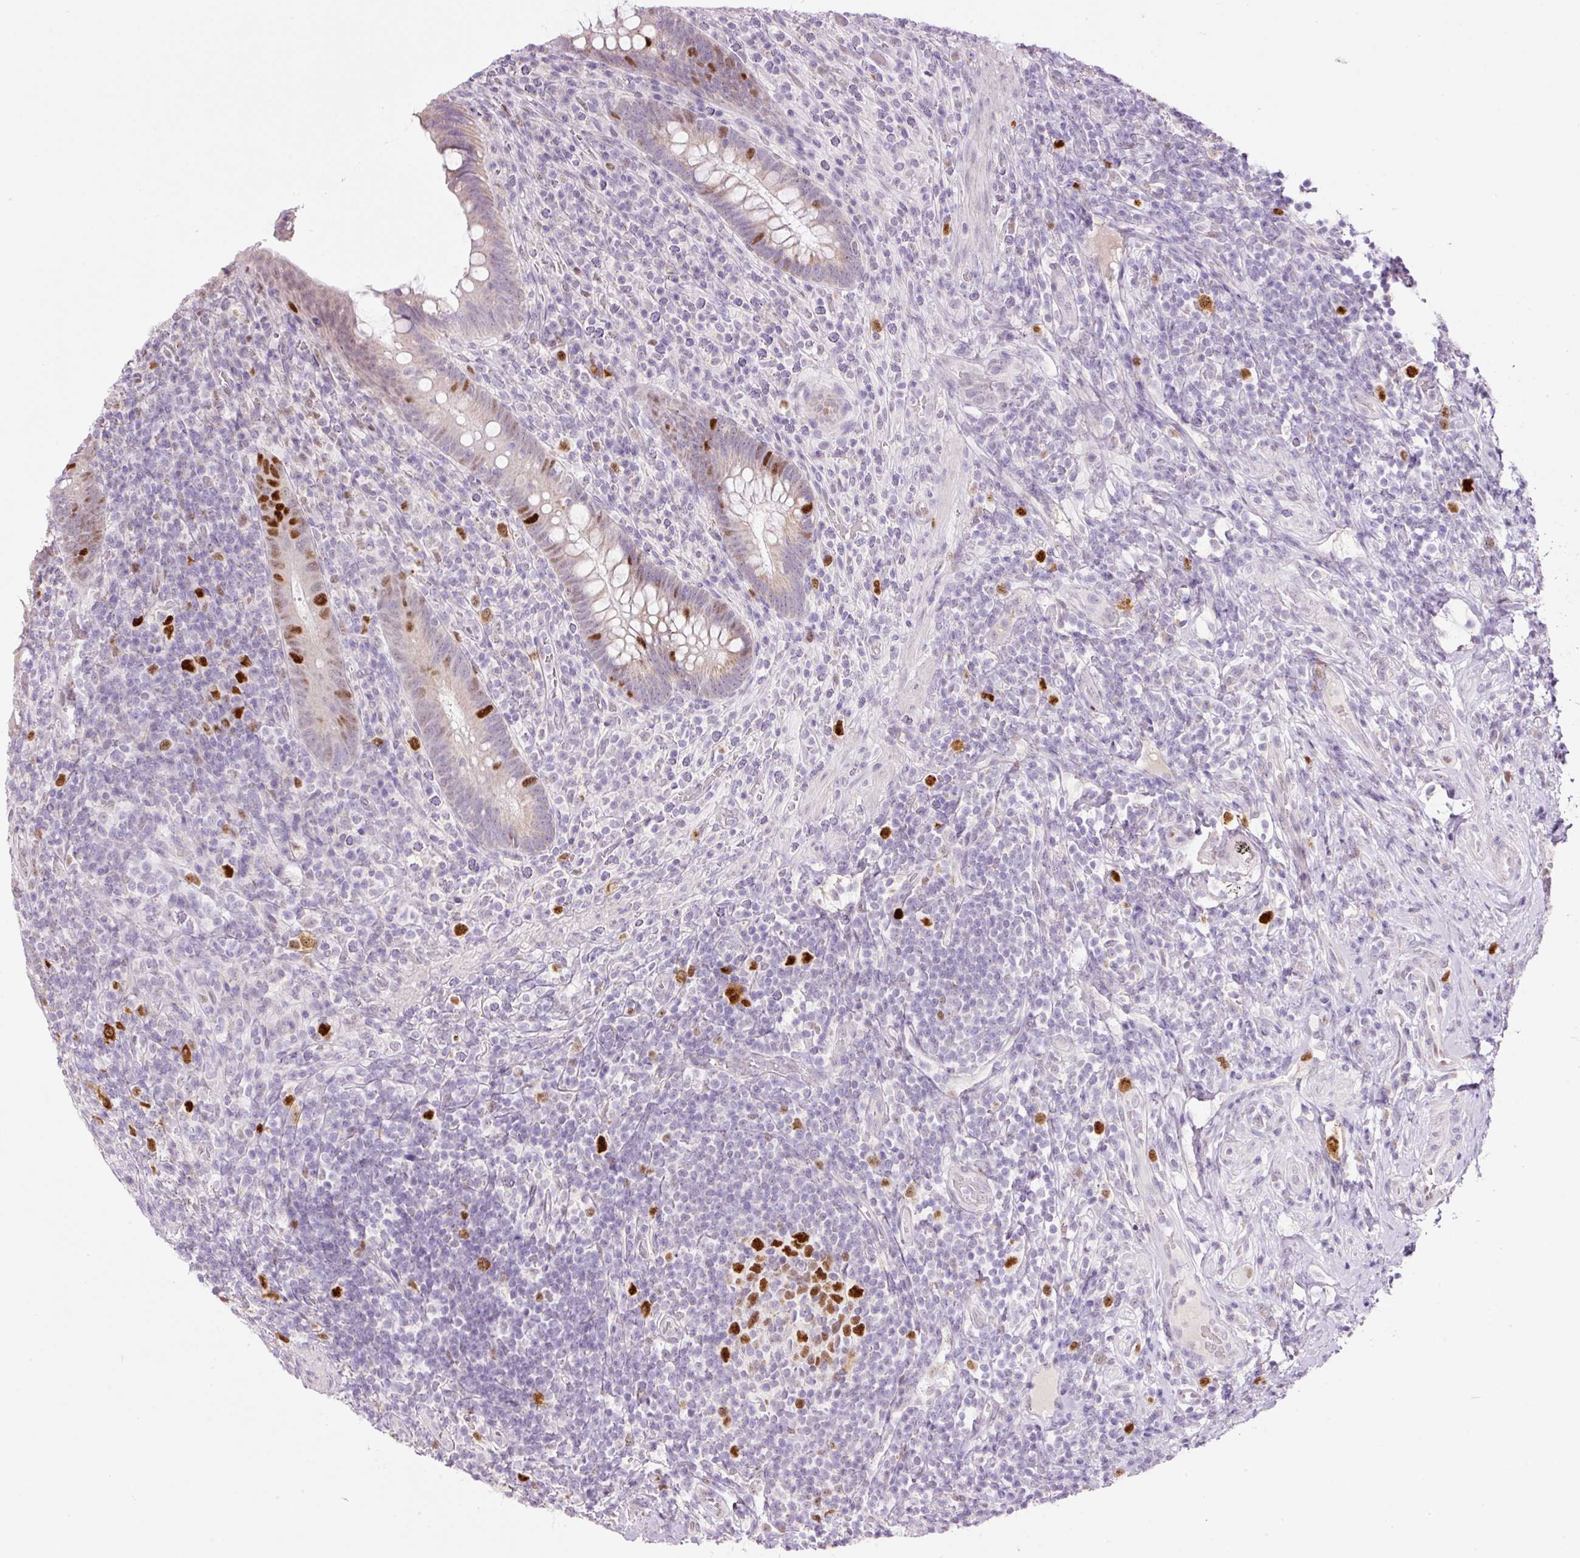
{"staining": {"intensity": "moderate", "quantity": "25%-75%", "location": "cytoplasmic/membranous,nuclear"}, "tissue": "appendix", "cell_type": "Glandular cells", "image_type": "normal", "snomed": [{"axis": "morphology", "description": "Normal tissue, NOS"}, {"axis": "topography", "description": "Appendix"}], "caption": "IHC photomicrograph of normal appendix stained for a protein (brown), which displays medium levels of moderate cytoplasmic/membranous,nuclear positivity in about 25%-75% of glandular cells.", "gene": "KPNA2", "patient": {"sex": "female", "age": 43}}